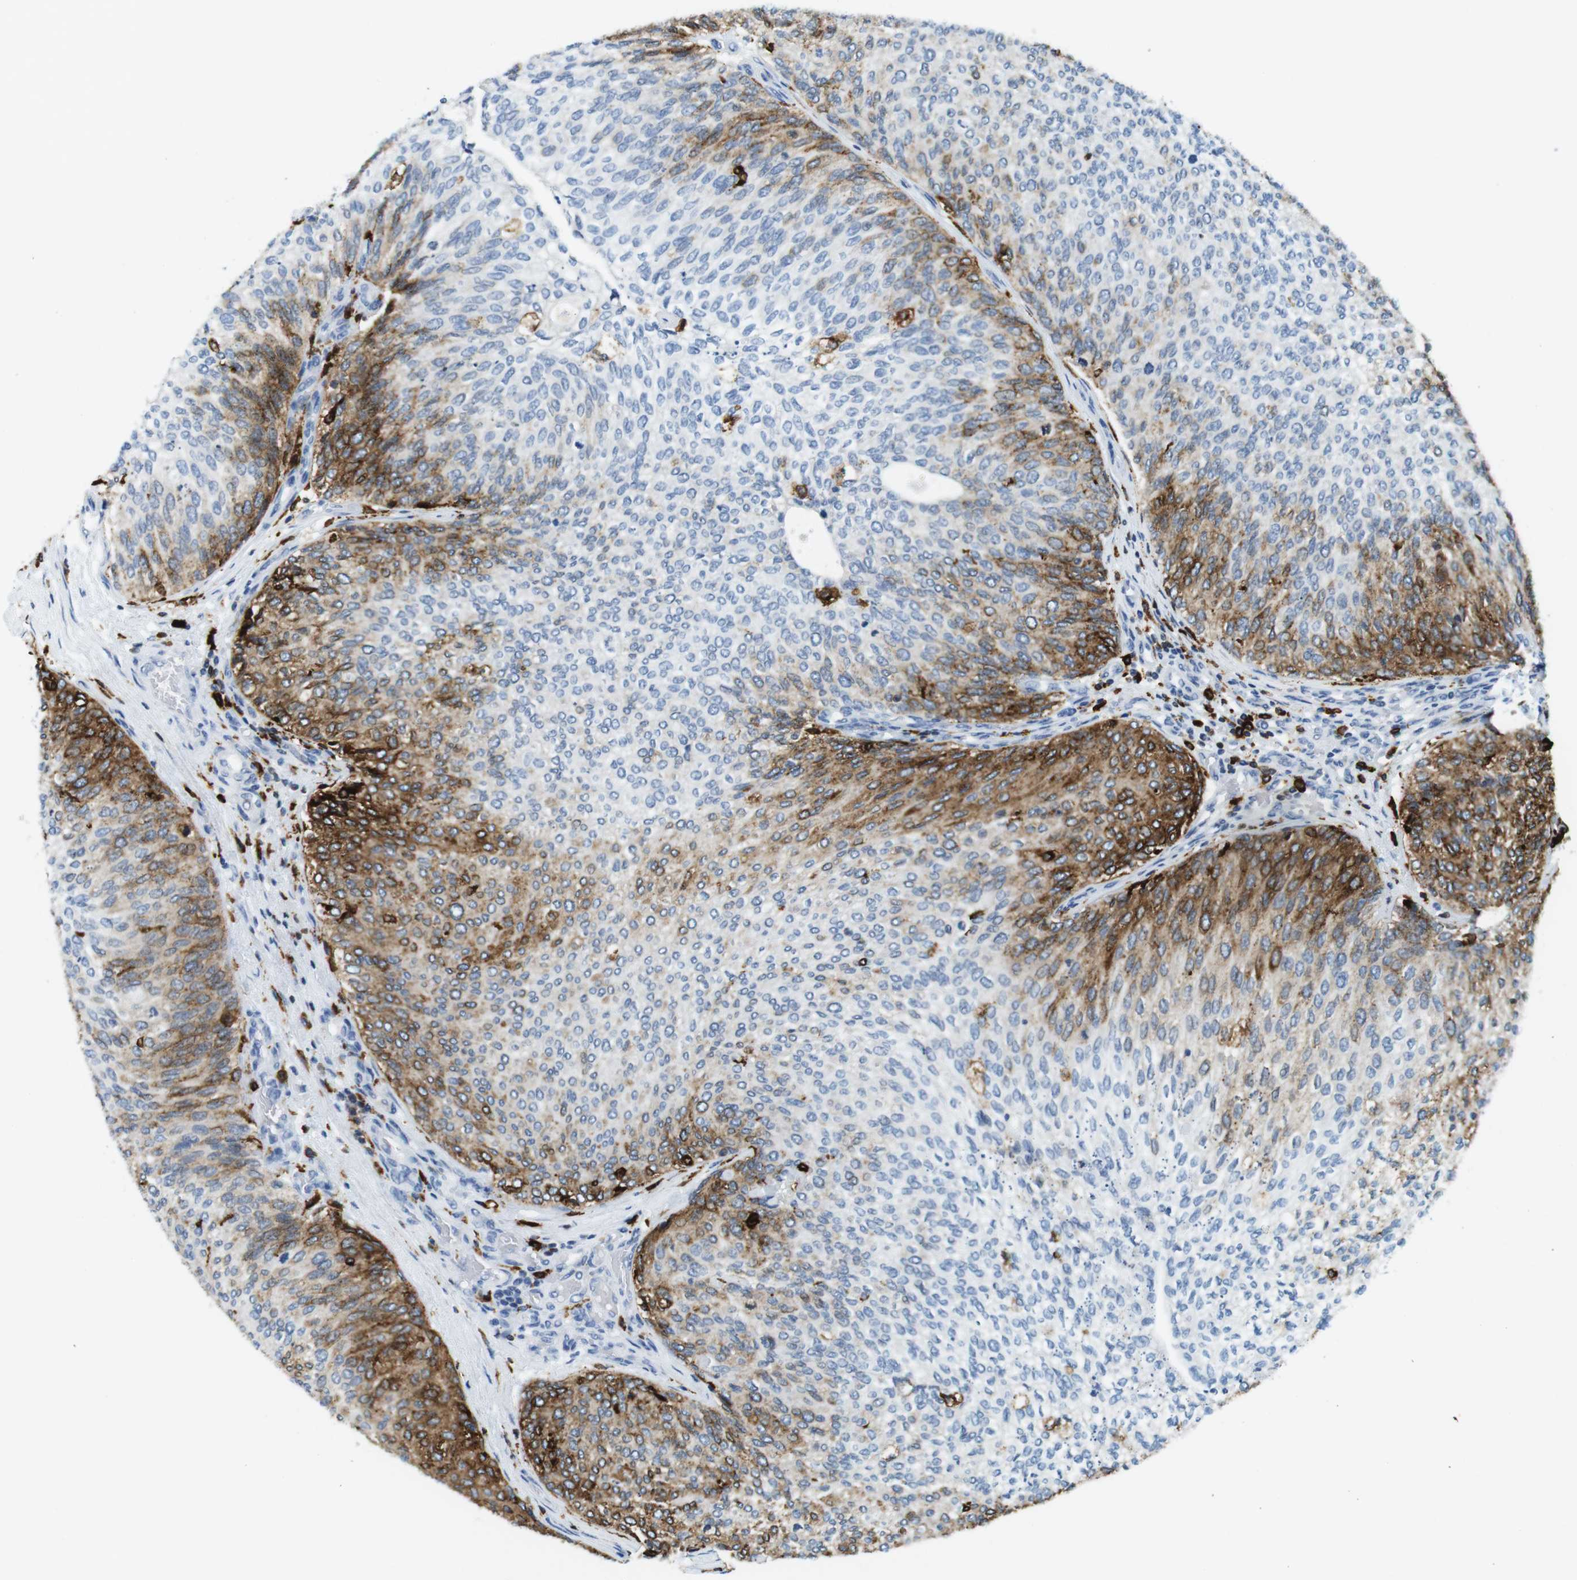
{"staining": {"intensity": "moderate", "quantity": "<25%", "location": "cytoplasmic/membranous"}, "tissue": "urothelial cancer", "cell_type": "Tumor cells", "image_type": "cancer", "snomed": [{"axis": "morphology", "description": "Urothelial carcinoma, Low grade"}, {"axis": "topography", "description": "Urinary bladder"}], "caption": "A micrograph of human urothelial cancer stained for a protein shows moderate cytoplasmic/membranous brown staining in tumor cells.", "gene": "CIITA", "patient": {"sex": "female", "age": 79}}